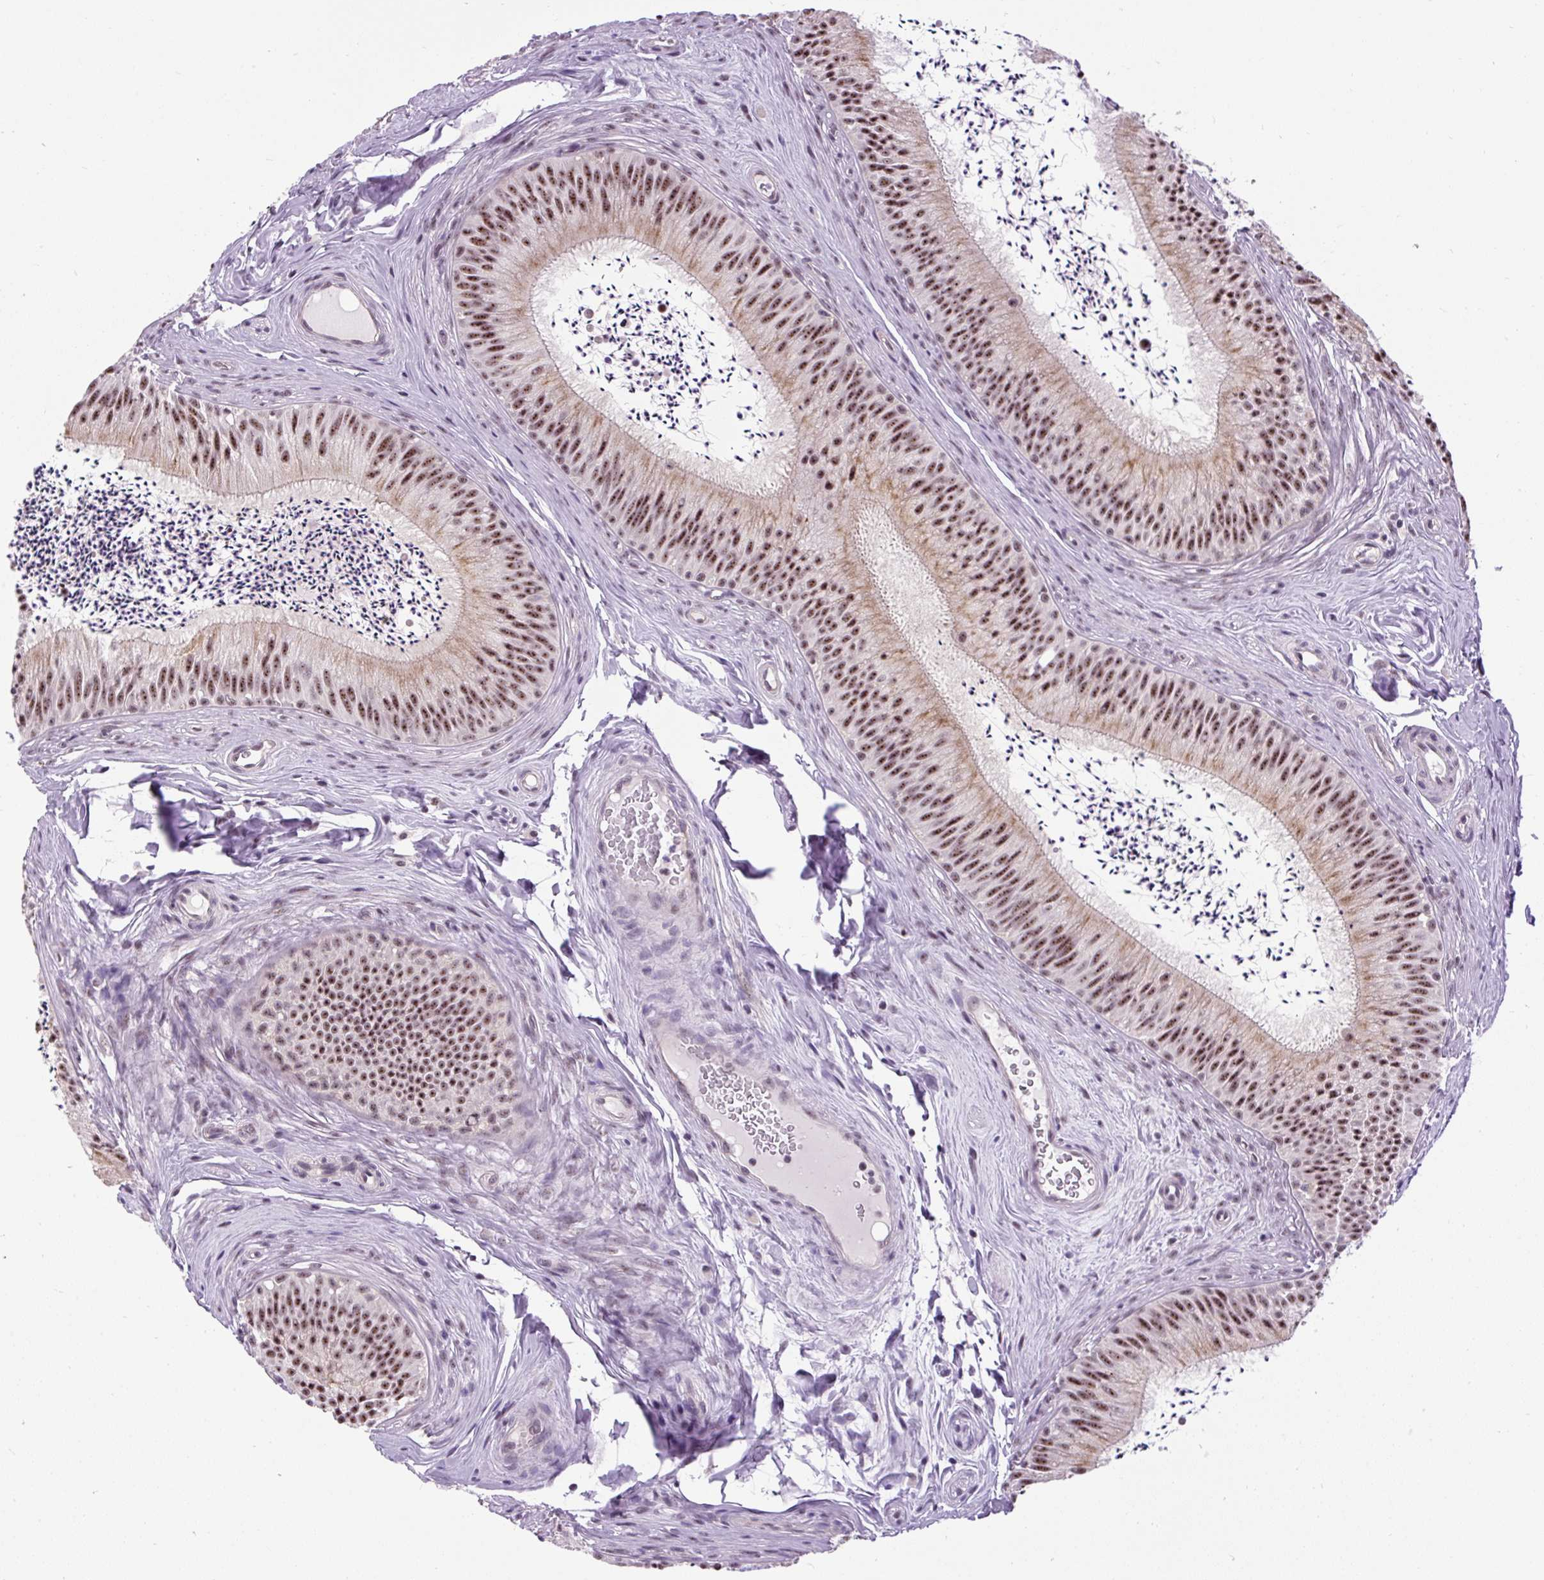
{"staining": {"intensity": "moderate", "quantity": ">75%", "location": "nuclear"}, "tissue": "epididymis", "cell_type": "Glandular cells", "image_type": "normal", "snomed": [{"axis": "morphology", "description": "Normal tissue, NOS"}, {"axis": "topography", "description": "Epididymis"}], "caption": "Immunohistochemical staining of benign epididymis exhibits moderate nuclear protein expression in approximately >75% of glandular cells.", "gene": "SMC5", "patient": {"sex": "male", "age": 24}}